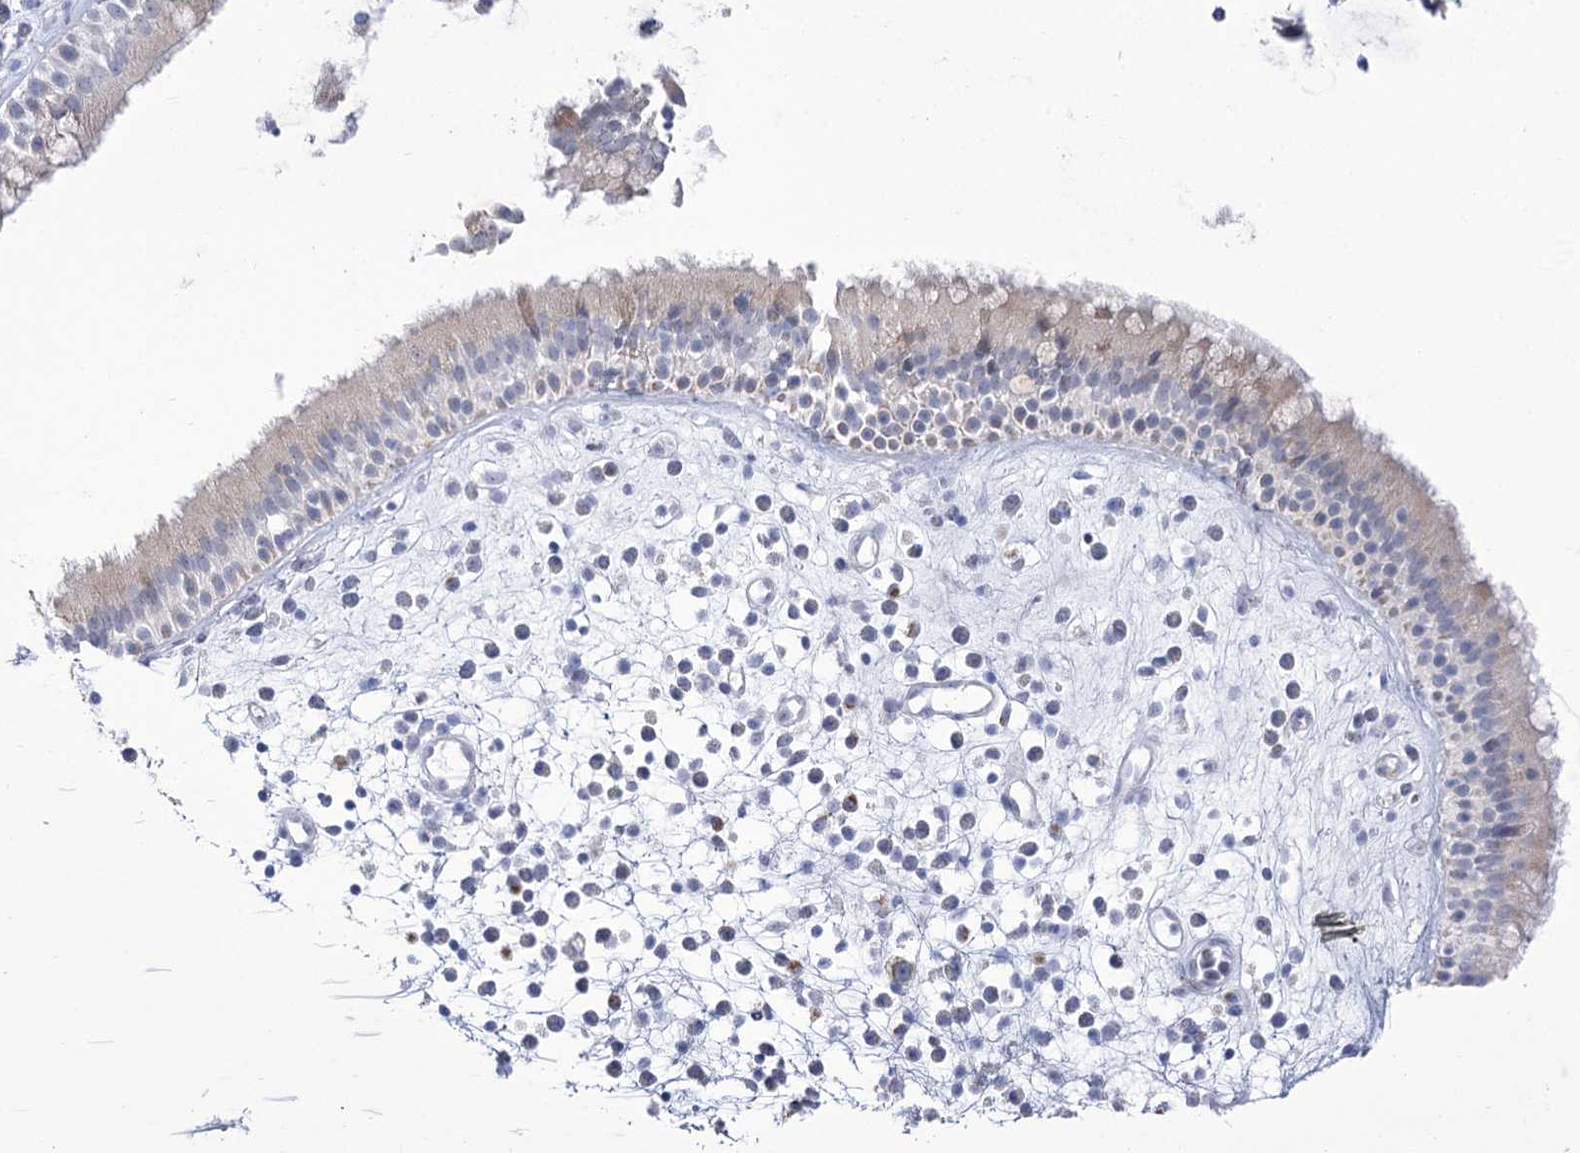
{"staining": {"intensity": "weak", "quantity": "<25%", "location": "cytoplasmic/membranous"}, "tissue": "nasopharynx", "cell_type": "Respiratory epithelial cells", "image_type": "normal", "snomed": [{"axis": "morphology", "description": "Normal tissue, NOS"}, {"axis": "morphology", "description": "Inflammation, NOS"}, {"axis": "topography", "description": "Nasopharynx"}], "caption": "Immunohistochemical staining of unremarkable nasopharynx demonstrates no significant expression in respiratory epithelial cells.", "gene": "BEND7", "patient": {"sex": "male", "age": 29}}